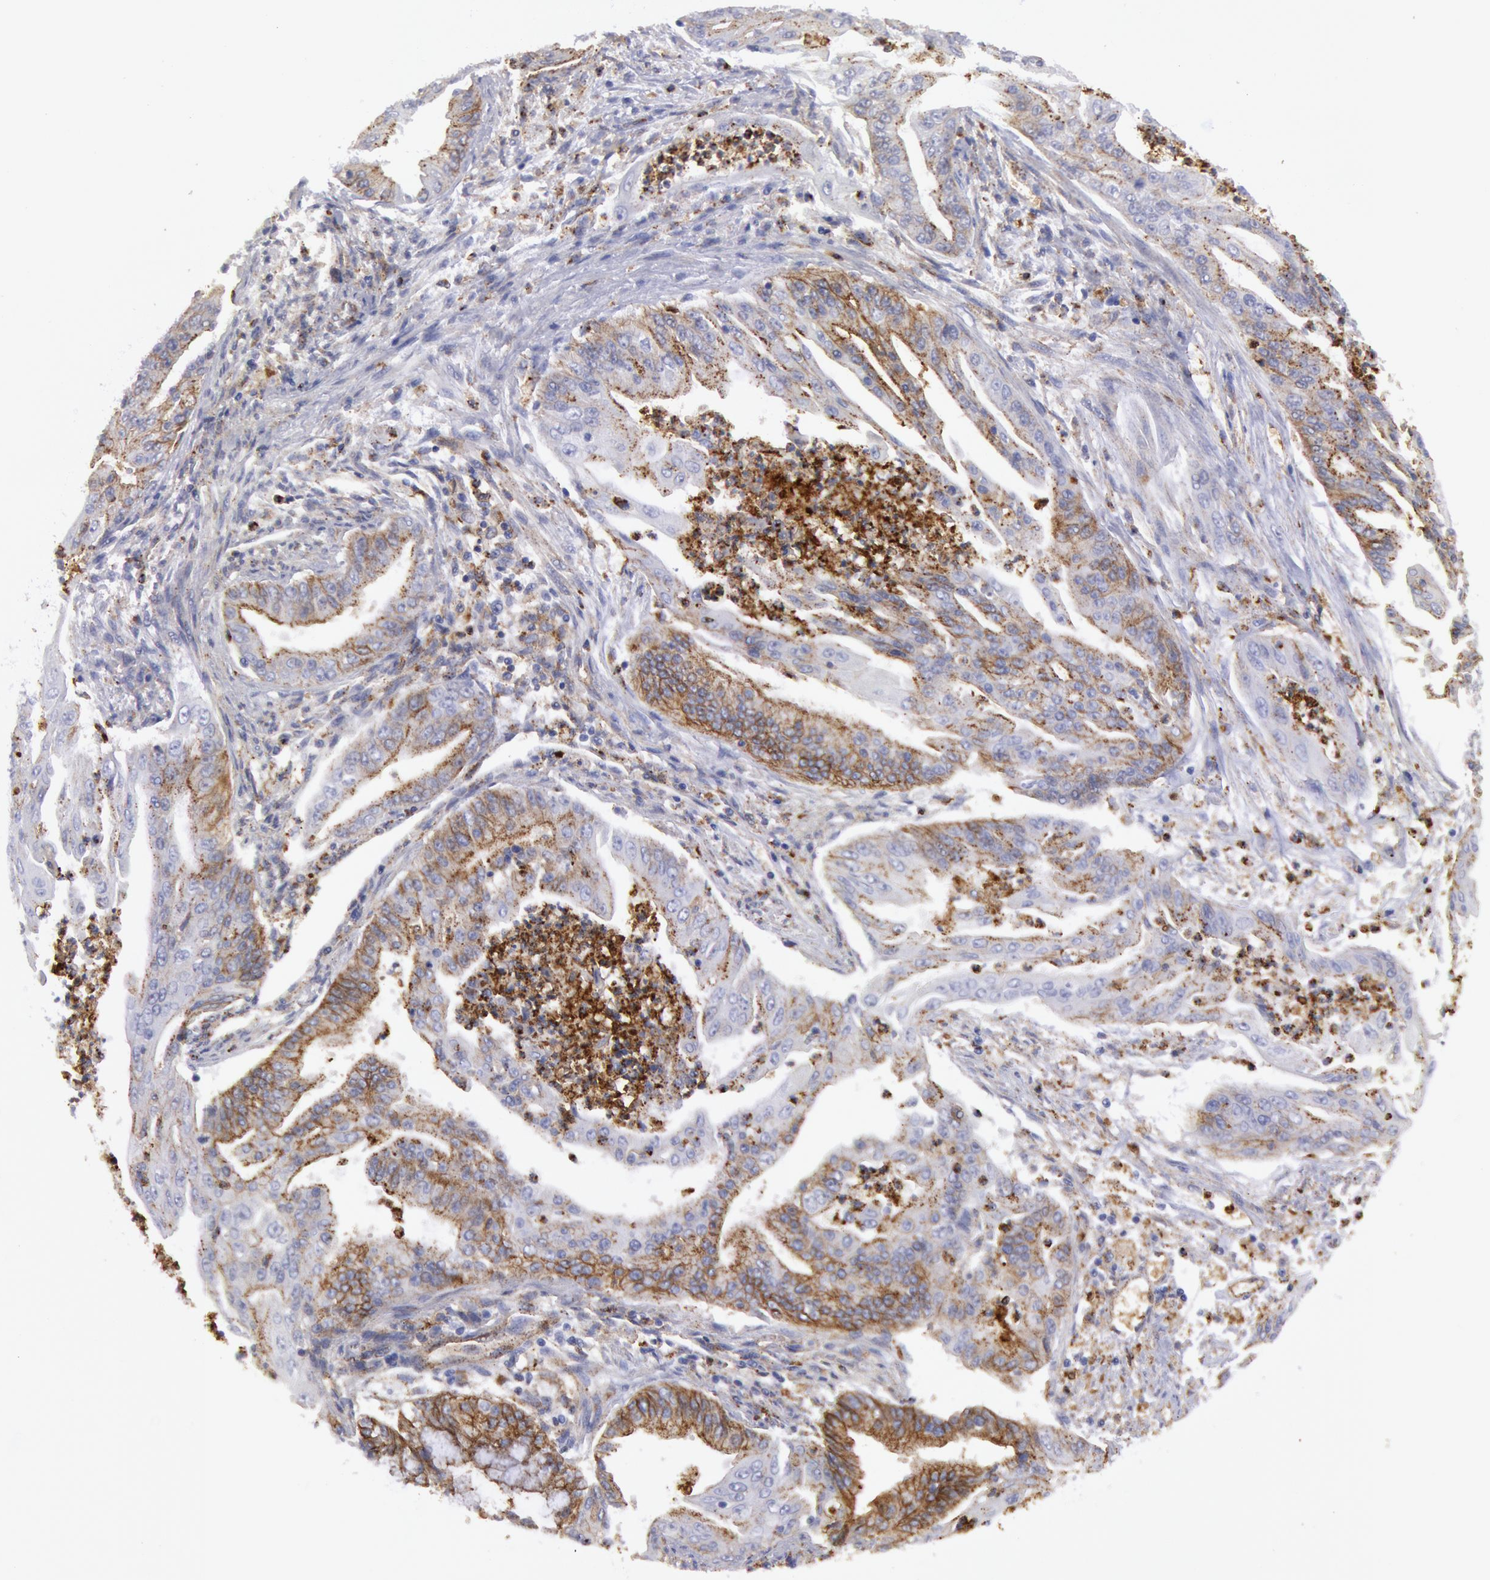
{"staining": {"intensity": "weak", "quantity": ">75%", "location": "cytoplasmic/membranous"}, "tissue": "endometrial cancer", "cell_type": "Tumor cells", "image_type": "cancer", "snomed": [{"axis": "morphology", "description": "Adenocarcinoma, NOS"}, {"axis": "topography", "description": "Endometrium"}], "caption": "A low amount of weak cytoplasmic/membranous positivity is seen in approximately >75% of tumor cells in endometrial cancer tissue.", "gene": "FLOT1", "patient": {"sex": "female", "age": 63}}